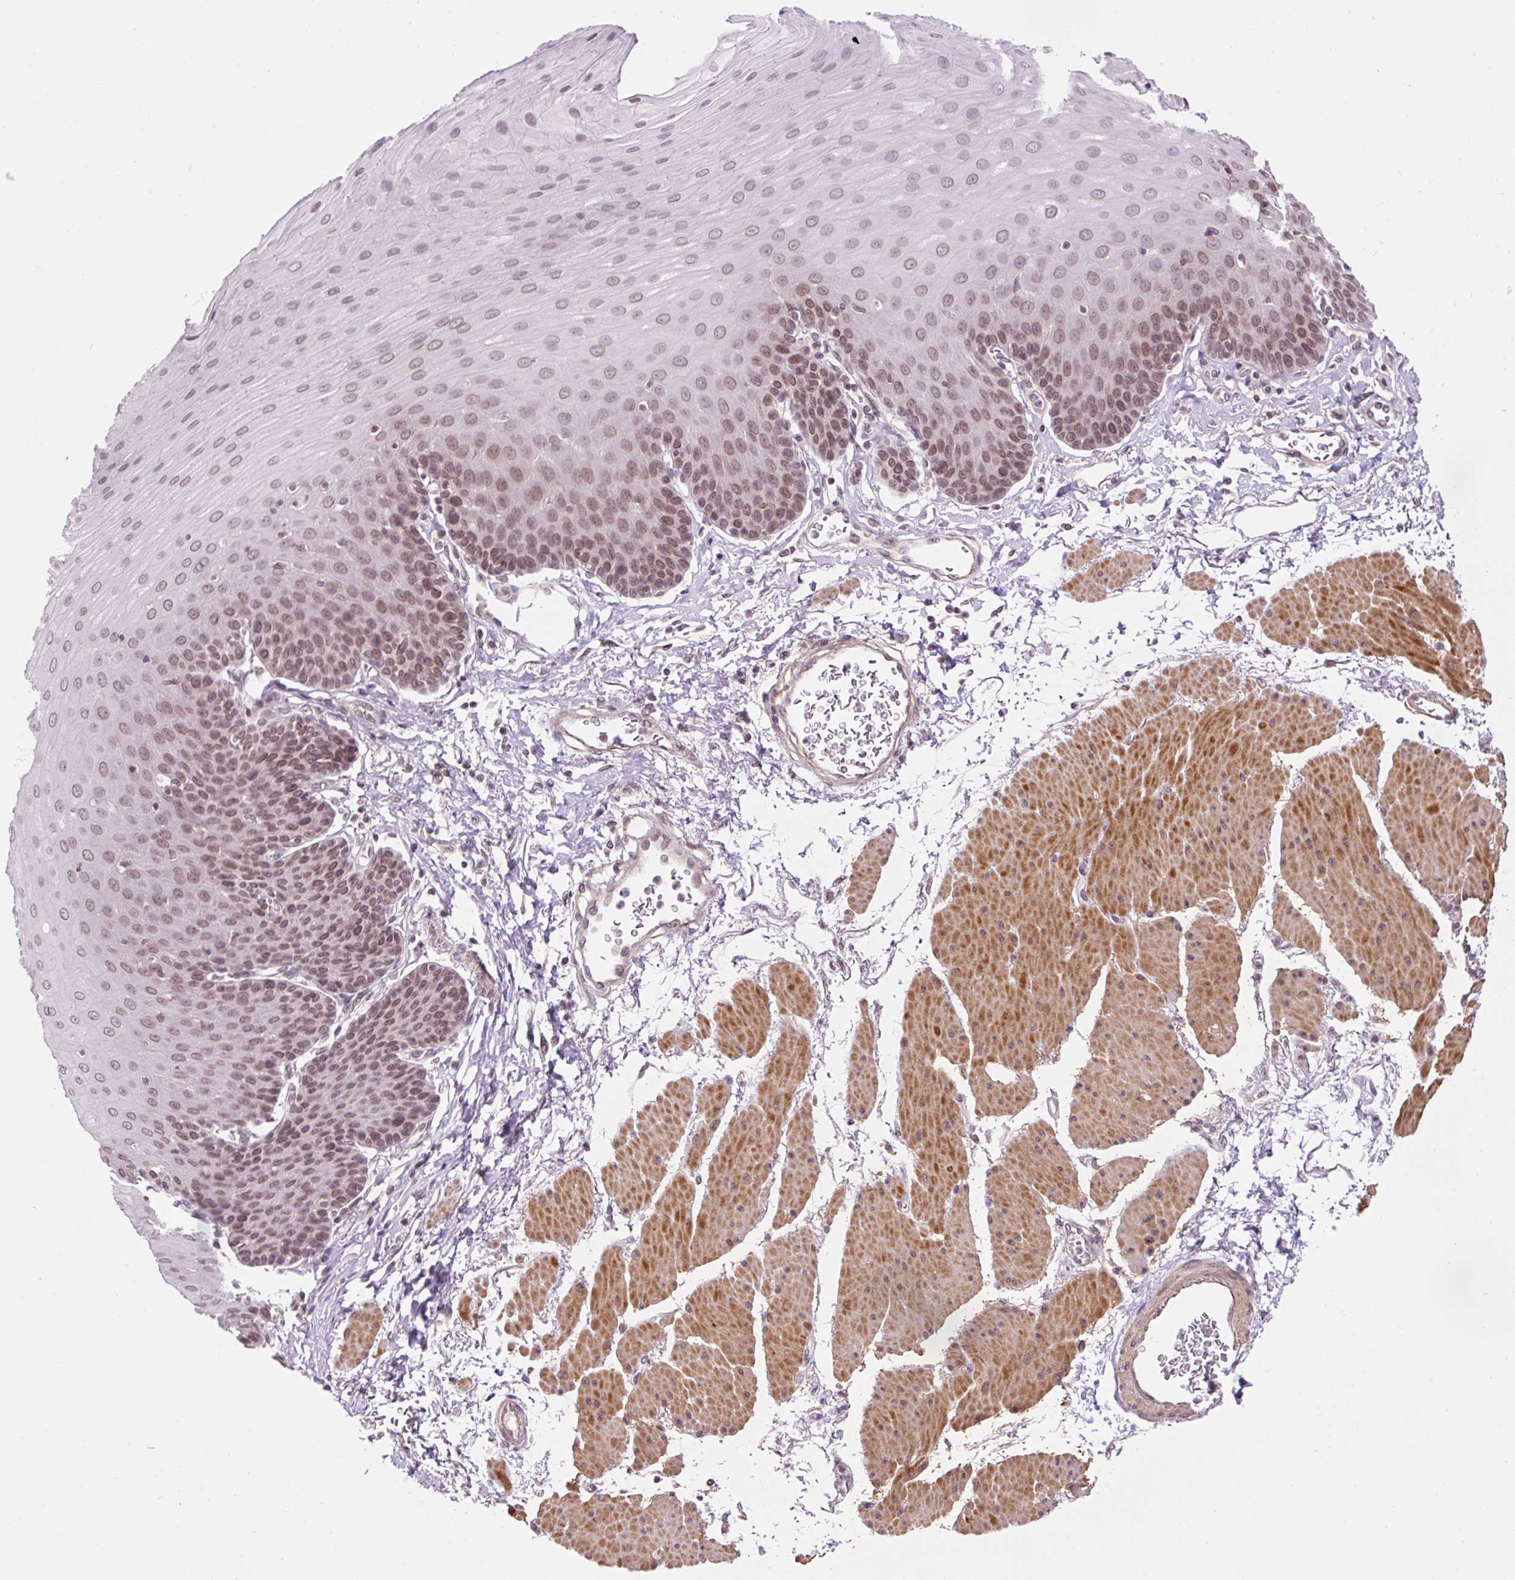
{"staining": {"intensity": "moderate", "quantity": ">75%", "location": "cytoplasmic/membranous,nuclear"}, "tissue": "esophagus", "cell_type": "Squamous epithelial cells", "image_type": "normal", "snomed": [{"axis": "morphology", "description": "Normal tissue, NOS"}, {"axis": "topography", "description": "Esophagus"}], "caption": "The image shows staining of unremarkable esophagus, revealing moderate cytoplasmic/membranous,nuclear protein positivity (brown color) within squamous epithelial cells.", "gene": "ZNF610", "patient": {"sex": "female", "age": 81}}